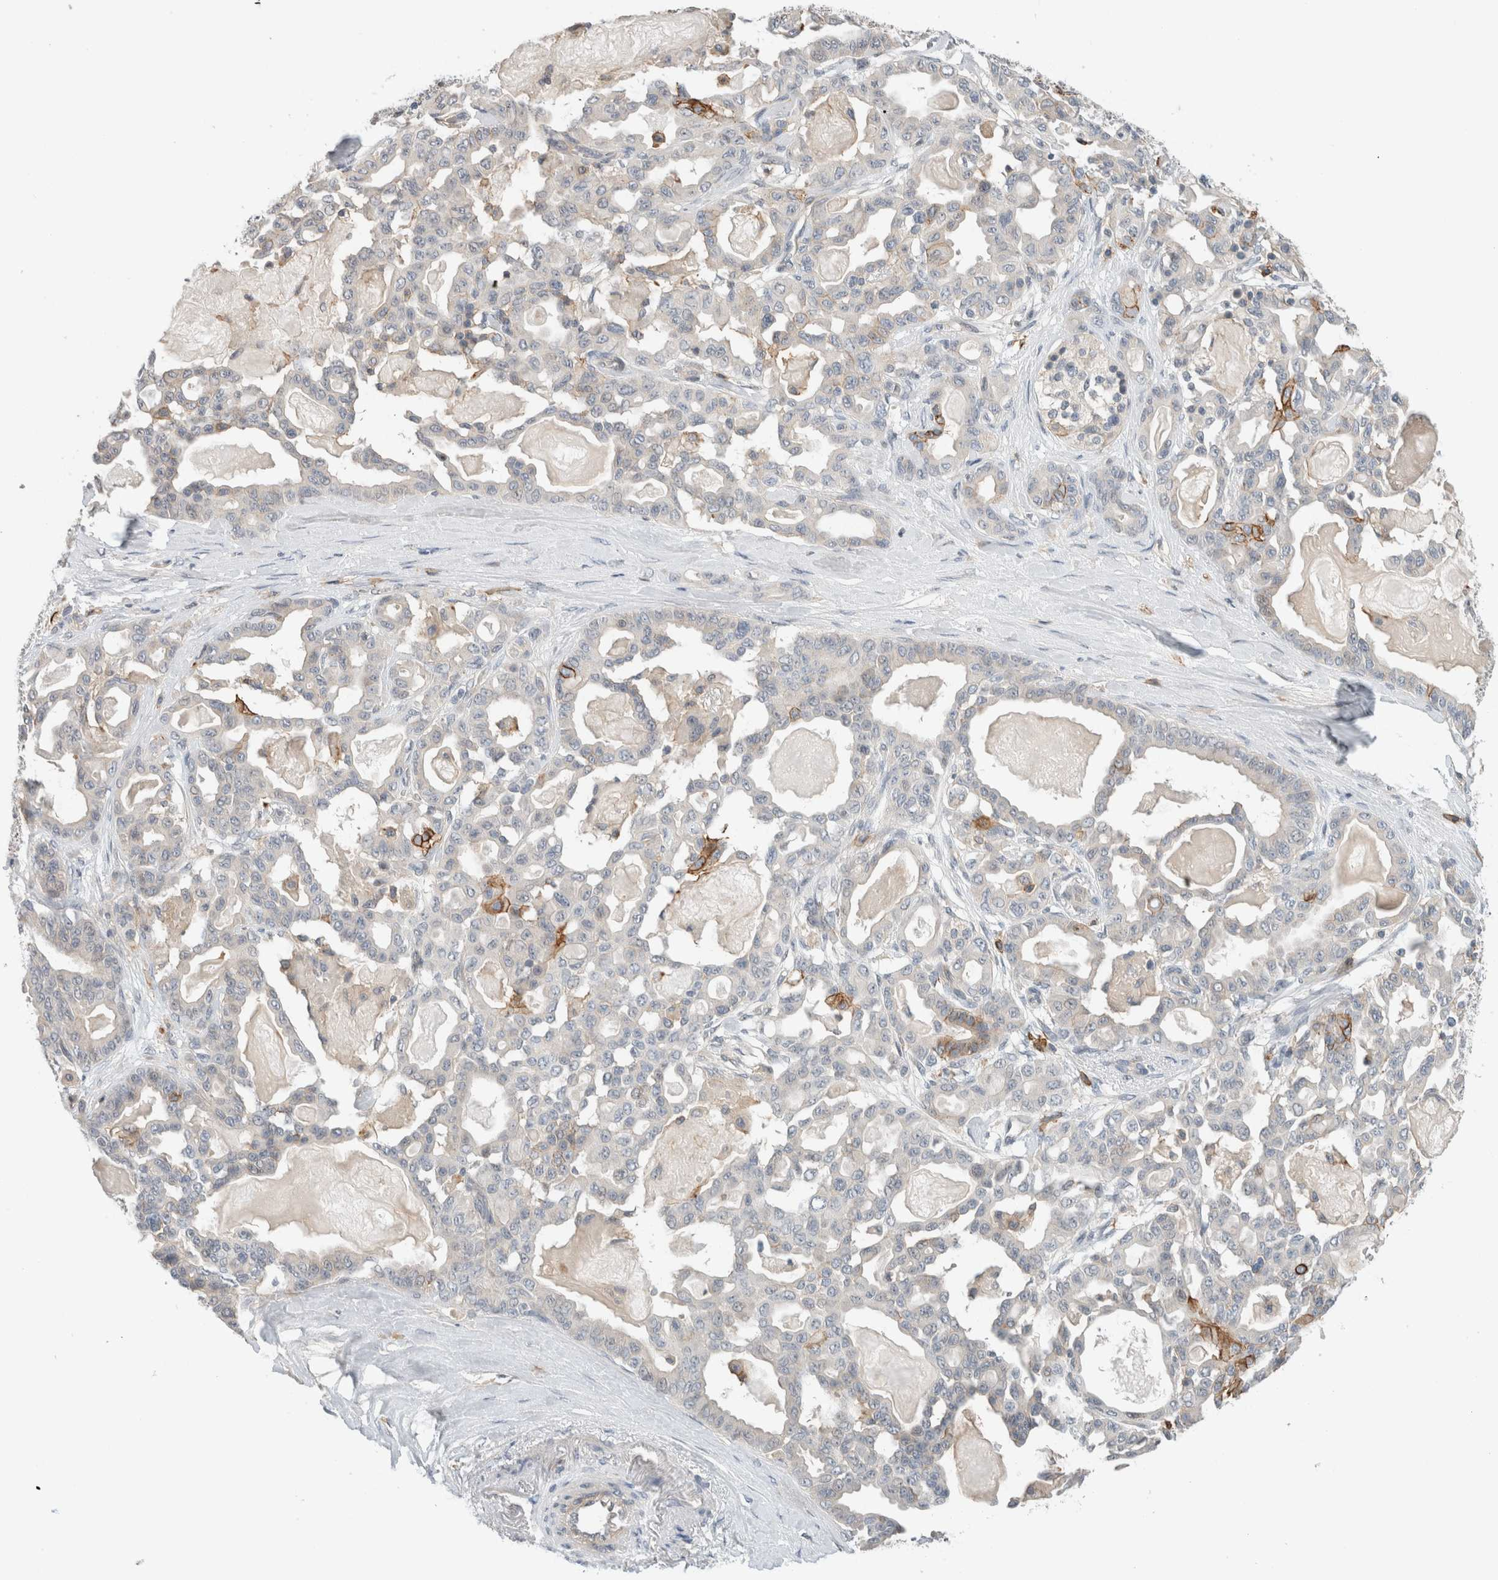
{"staining": {"intensity": "negative", "quantity": "none", "location": "none"}, "tissue": "pancreatic cancer", "cell_type": "Tumor cells", "image_type": "cancer", "snomed": [{"axis": "morphology", "description": "Adenocarcinoma, NOS"}, {"axis": "topography", "description": "Pancreas"}], "caption": "Immunohistochemistry of human pancreatic cancer (adenocarcinoma) demonstrates no expression in tumor cells.", "gene": "ERCC6L2", "patient": {"sex": "male", "age": 63}}